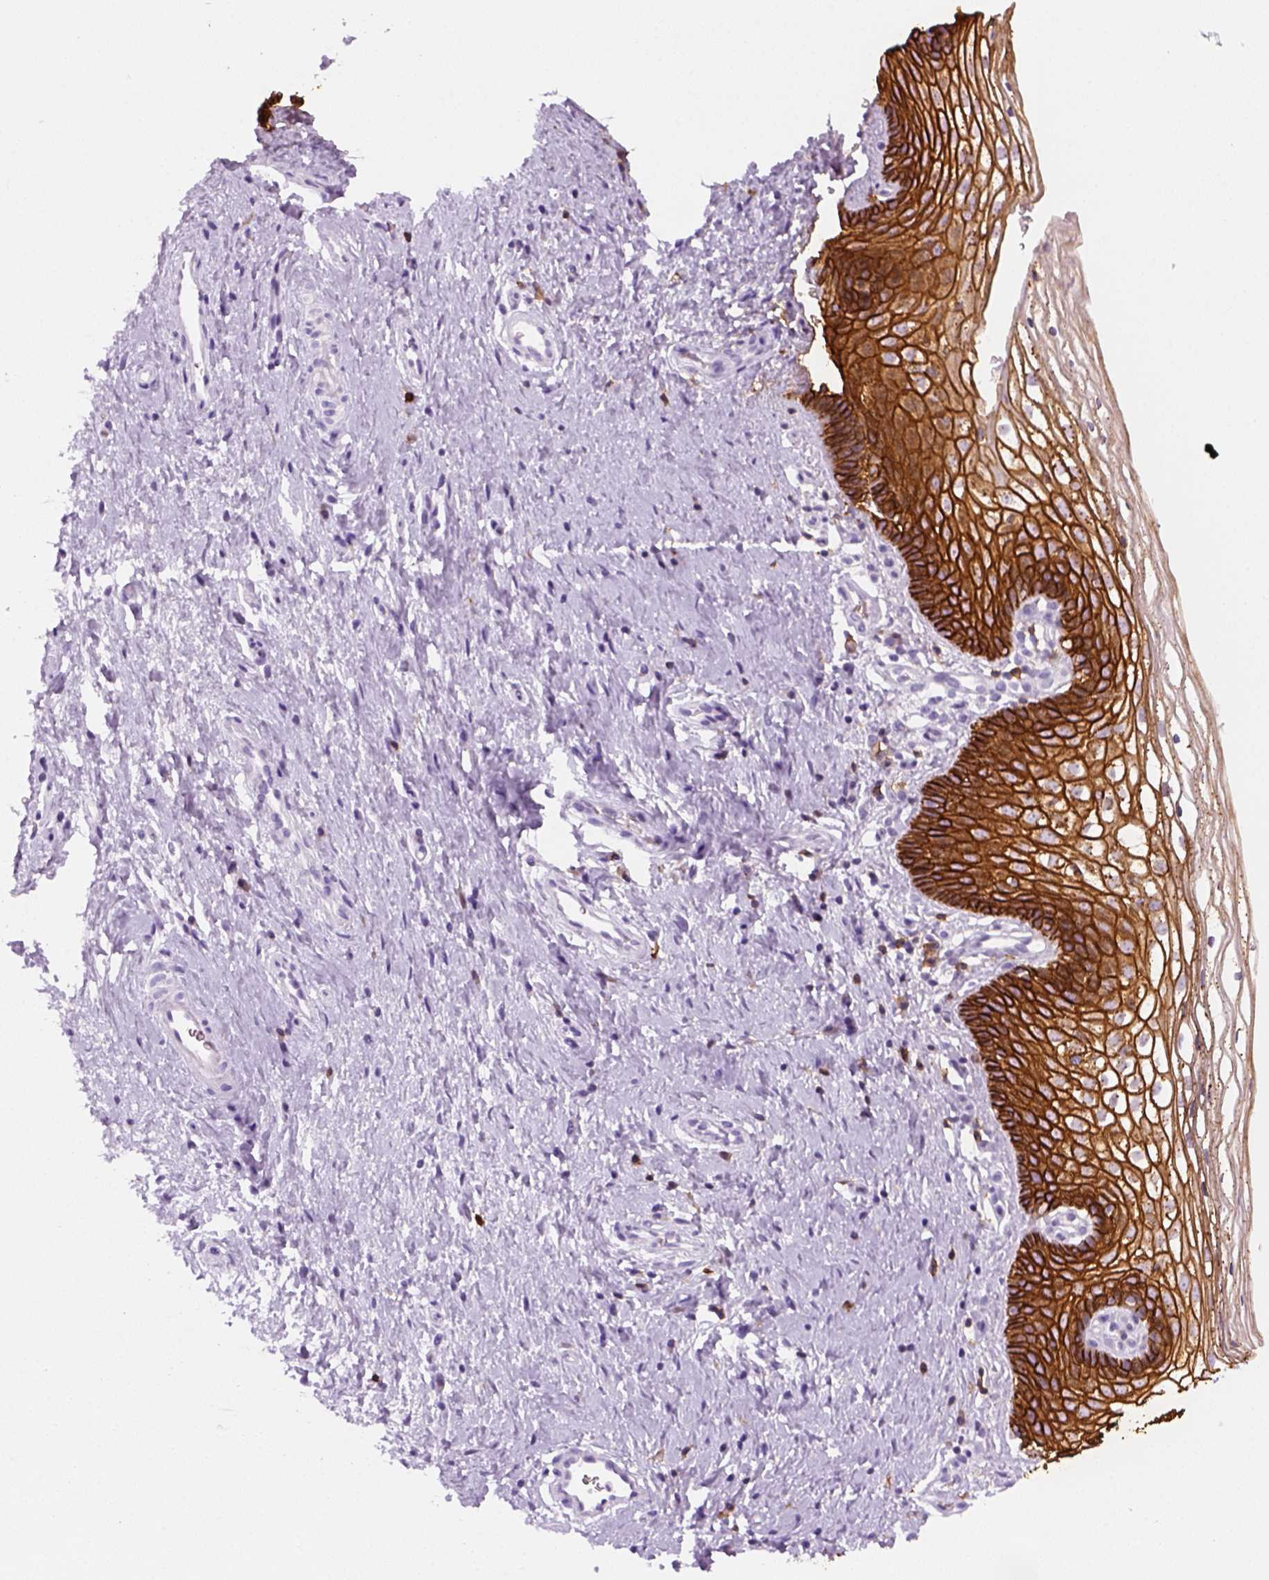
{"staining": {"intensity": "negative", "quantity": "none", "location": "none"}, "tissue": "cervix", "cell_type": "Glandular cells", "image_type": "normal", "snomed": [{"axis": "morphology", "description": "Normal tissue, NOS"}, {"axis": "topography", "description": "Cervix"}], "caption": "There is no significant positivity in glandular cells of cervix. The staining is performed using DAB brown chromogen with nuclei counter-stained in using hematoxylin.", "gene": "AQP3", "patient": {"sex": "female", "age": 34}}